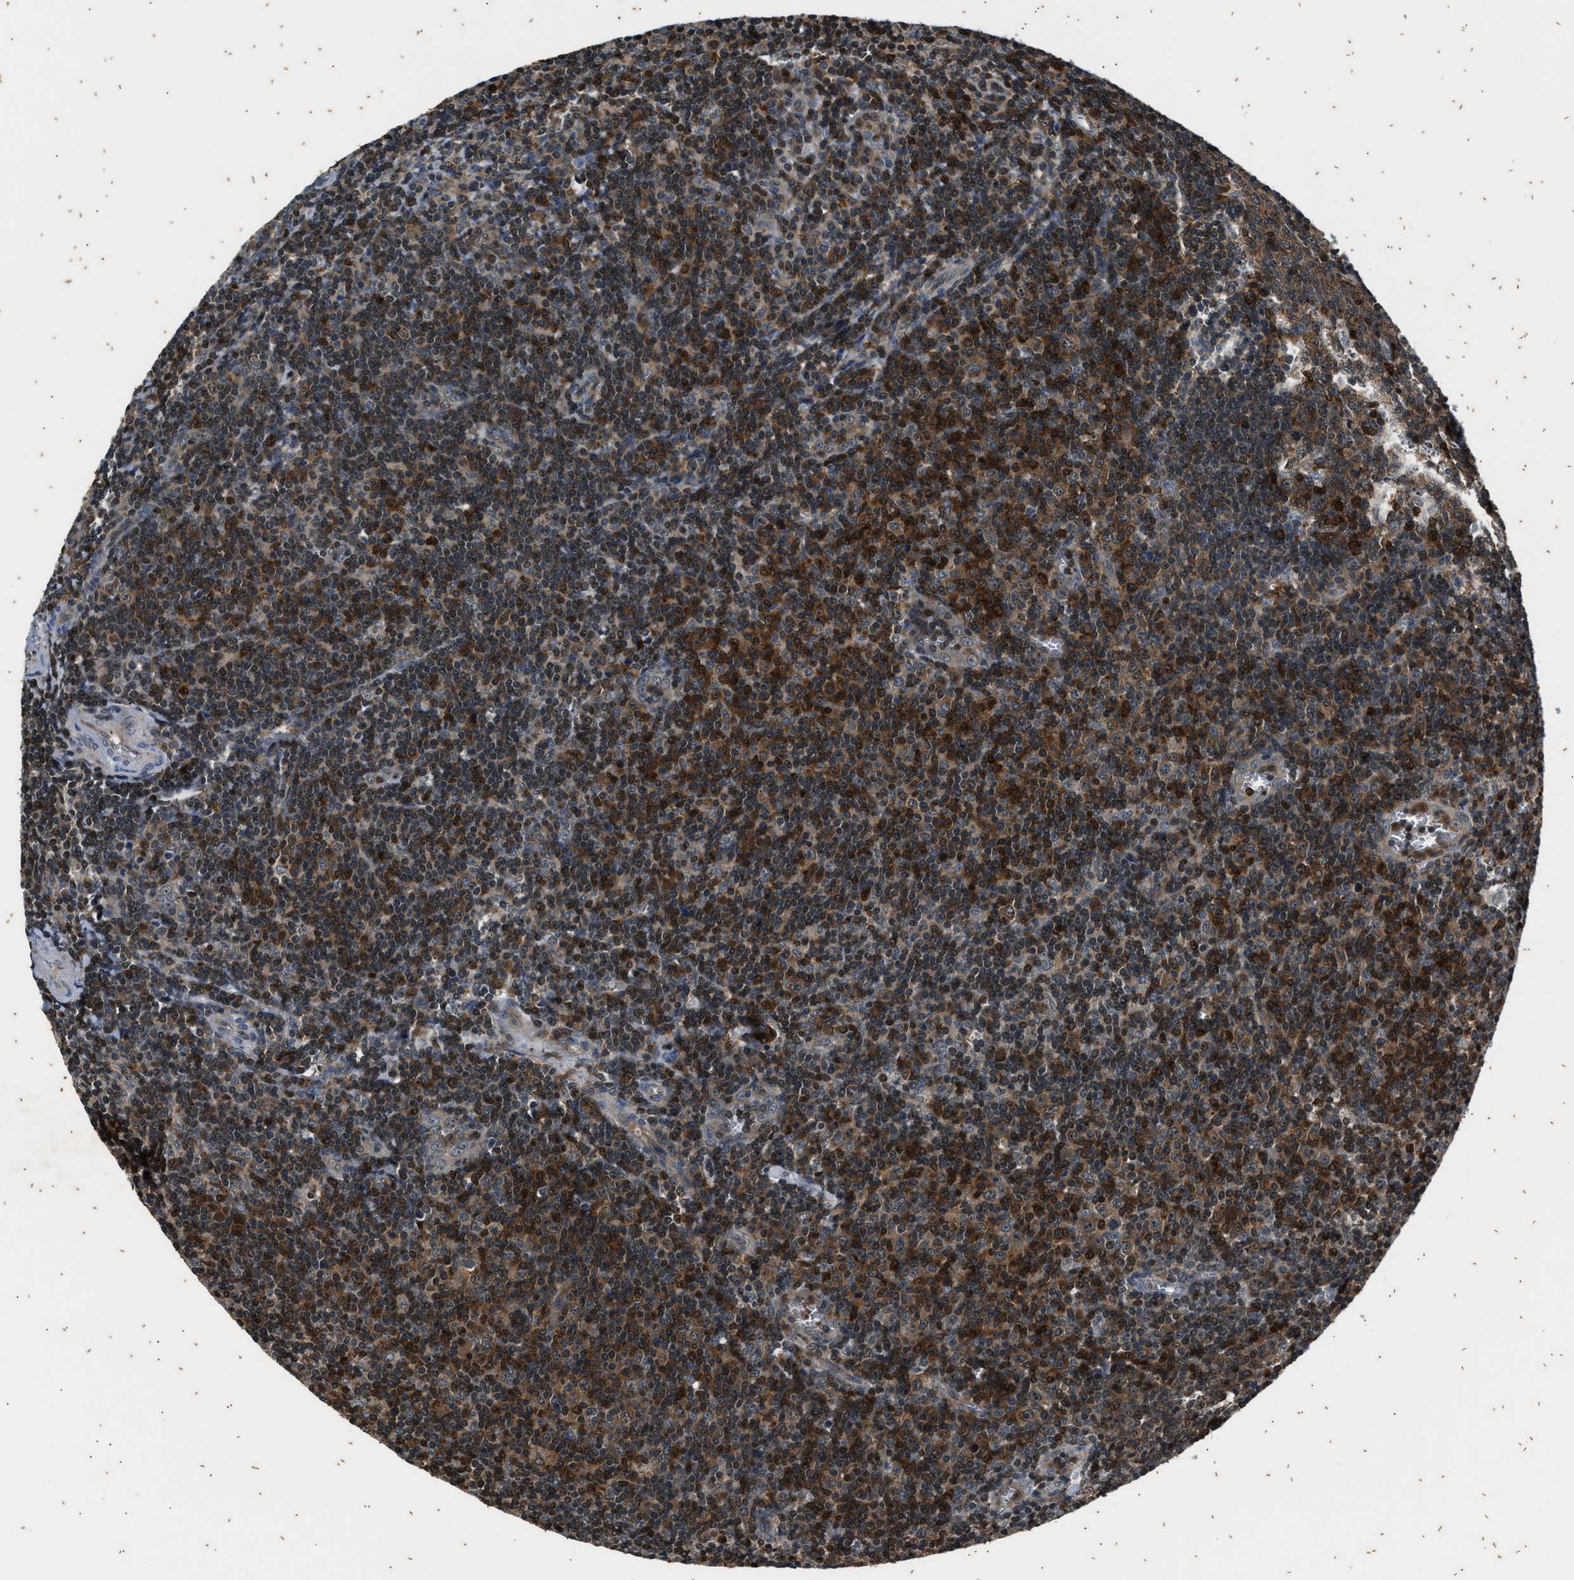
{"staining": {"intensity": "moderate", "quantity": ">75%", "location": "cytoplasmic/membranous"}, "tissue": "tonsil", "cell_type": "Germinal center cells", "image_type": "normal", "snomed": [{"axis": "morphology", "description": "Normal tissue, NOS"}, {"axis": "topography", "description": "Tonsil"}], "caption": "Tonsil stained with immunohistochemistry demonstrates moderate cytoplasmic/membranous positivity in approximately >75% of germinal center cells.", "gene": "PTPN7", "patient": {"sex": "male", "age": 37}}